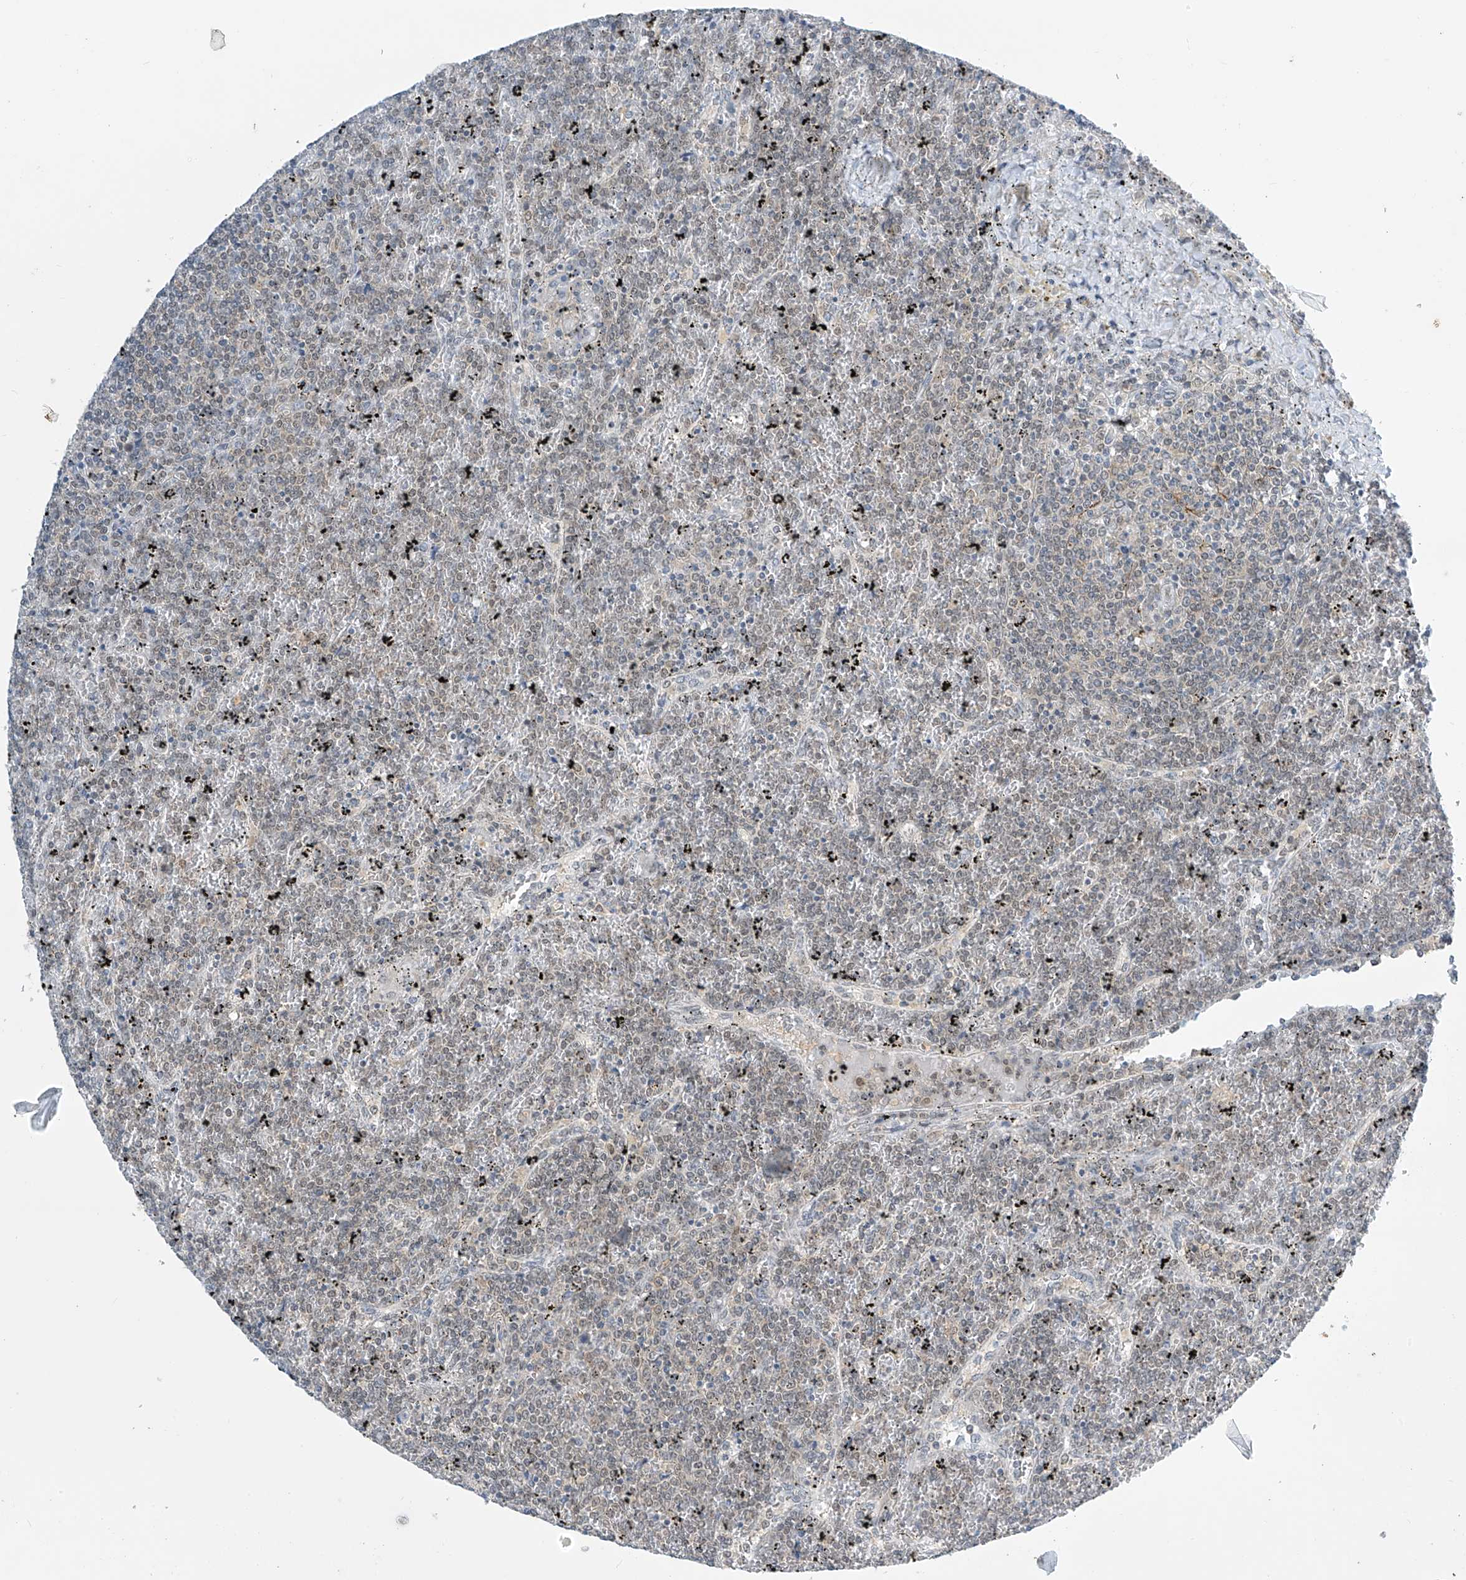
{"staining": {"intensity": "weak", "quantity": "<25%", "location": "nuclear"}, "tissue": "lymphoma", "cell_type": "Tumor cells", "image_type": "cancer", "snomed": [{"axis": "morphology", "description": "Malignant lymphoma, non-Hodgkin's type, Low grade"}, {"axis": "topography", "description": "Spleen"}], "caption": "This is a histopathology image of IHC staining of low-grade malignant lymphoma, non-Hodgkin's type, which shows no staining in tumor cells.", "gene": "APLF", "patient": {"sex": "female", "age": 19}}